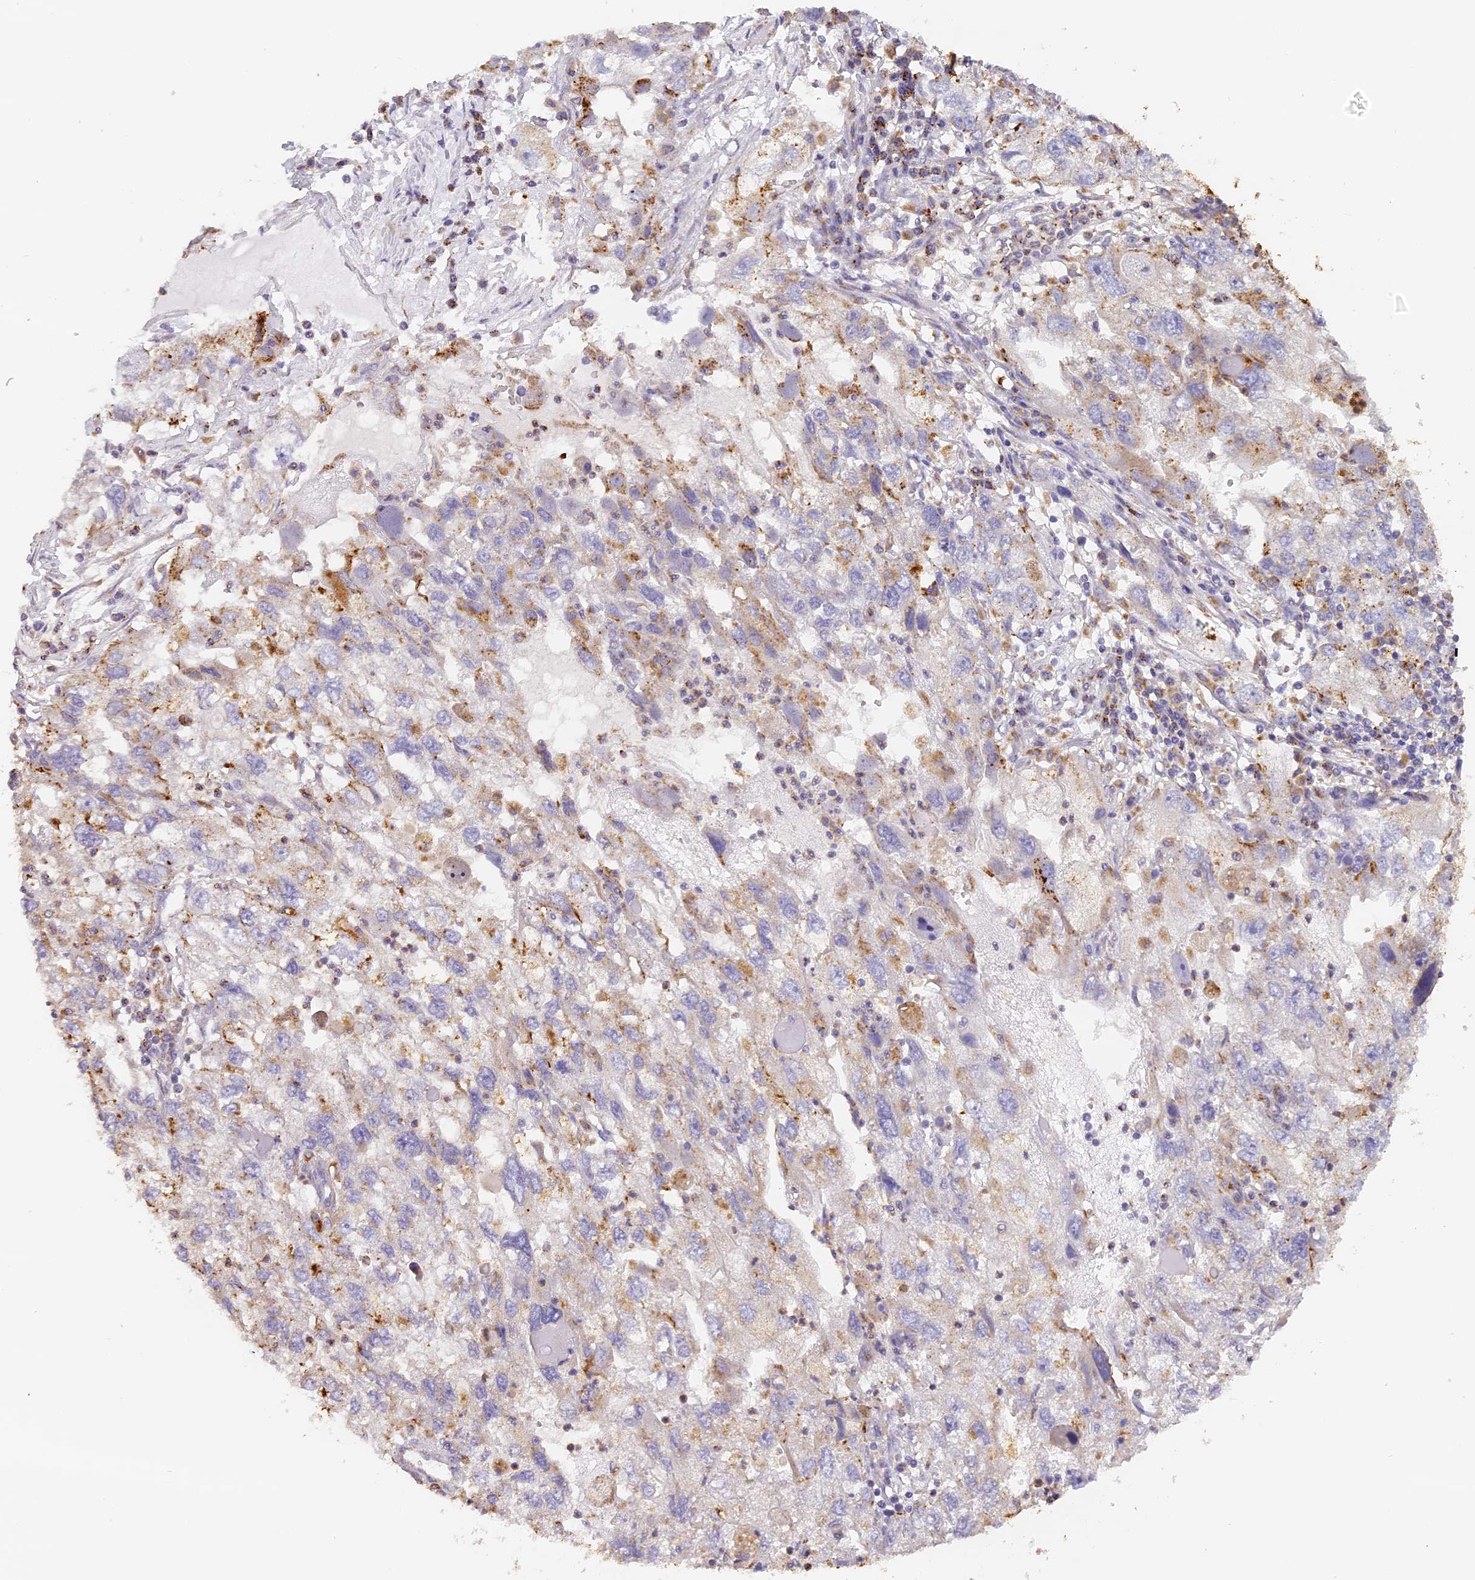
{"staining": {"intensity": "moderate", "quantity": "<25%", "location": "cytoplasmic/membranous"}, "tissue": "endometrial cancer", "cell_type": "Tumor cells", "image_type": "cancer", "snomed": [{"axis": "morphology", "description": "Adenocarcinoma, NOS"}, {"axis": "topography", "description": "Endometrium"}], "caption": "DAB (3,3'-diaminobenzidine) immunohistochemical staining of endometrial cancer reveals moderate cytoplasmic/membranous protein expression in about <25% of tumor cells.", "gene": "LAMP2", "patient": {"sex": "female", "age": 49}}